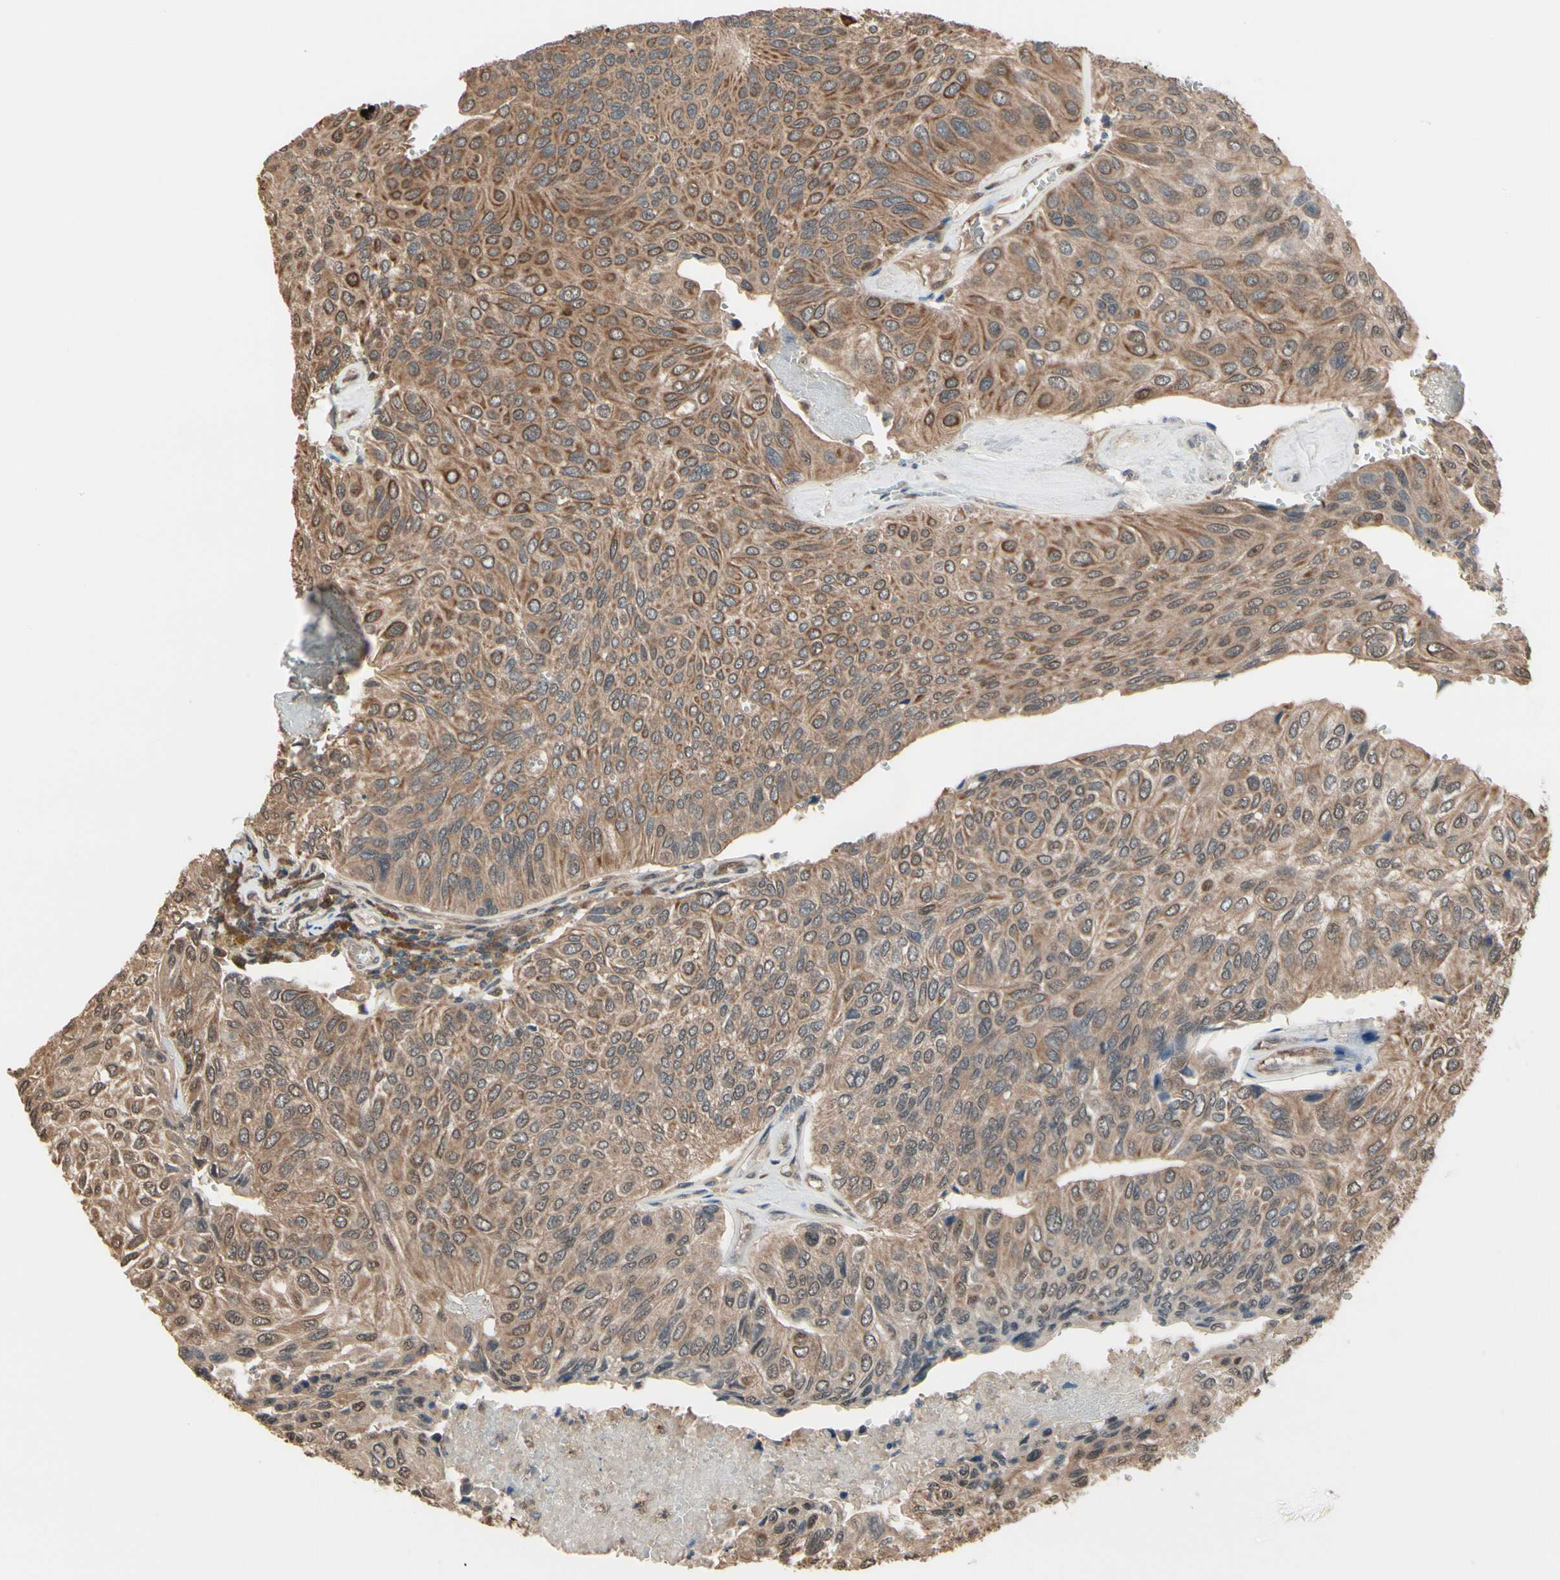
{"staining": {"intensity": "moderate", "quantity": ">75%", "location": "cytoplasmic/membranous"}, "tissue": "urothelial cancer", "cell_type": "Tumor cells", "image_type": "cancer", "snomed": [{"axis": "morphology", "description": "Urothelial carcinoma, High grade"}, {"axis": "topography", "description": "Urinary bladder"}], "caption": "This is a histology image of IHC staining of high-grade urothelial carcinoma, which shows moderate staining in the cytoplasmic/membranous of tumor cells.", "gene": "PNPLA7", "patient": {"sex": "male", "age": 66}}